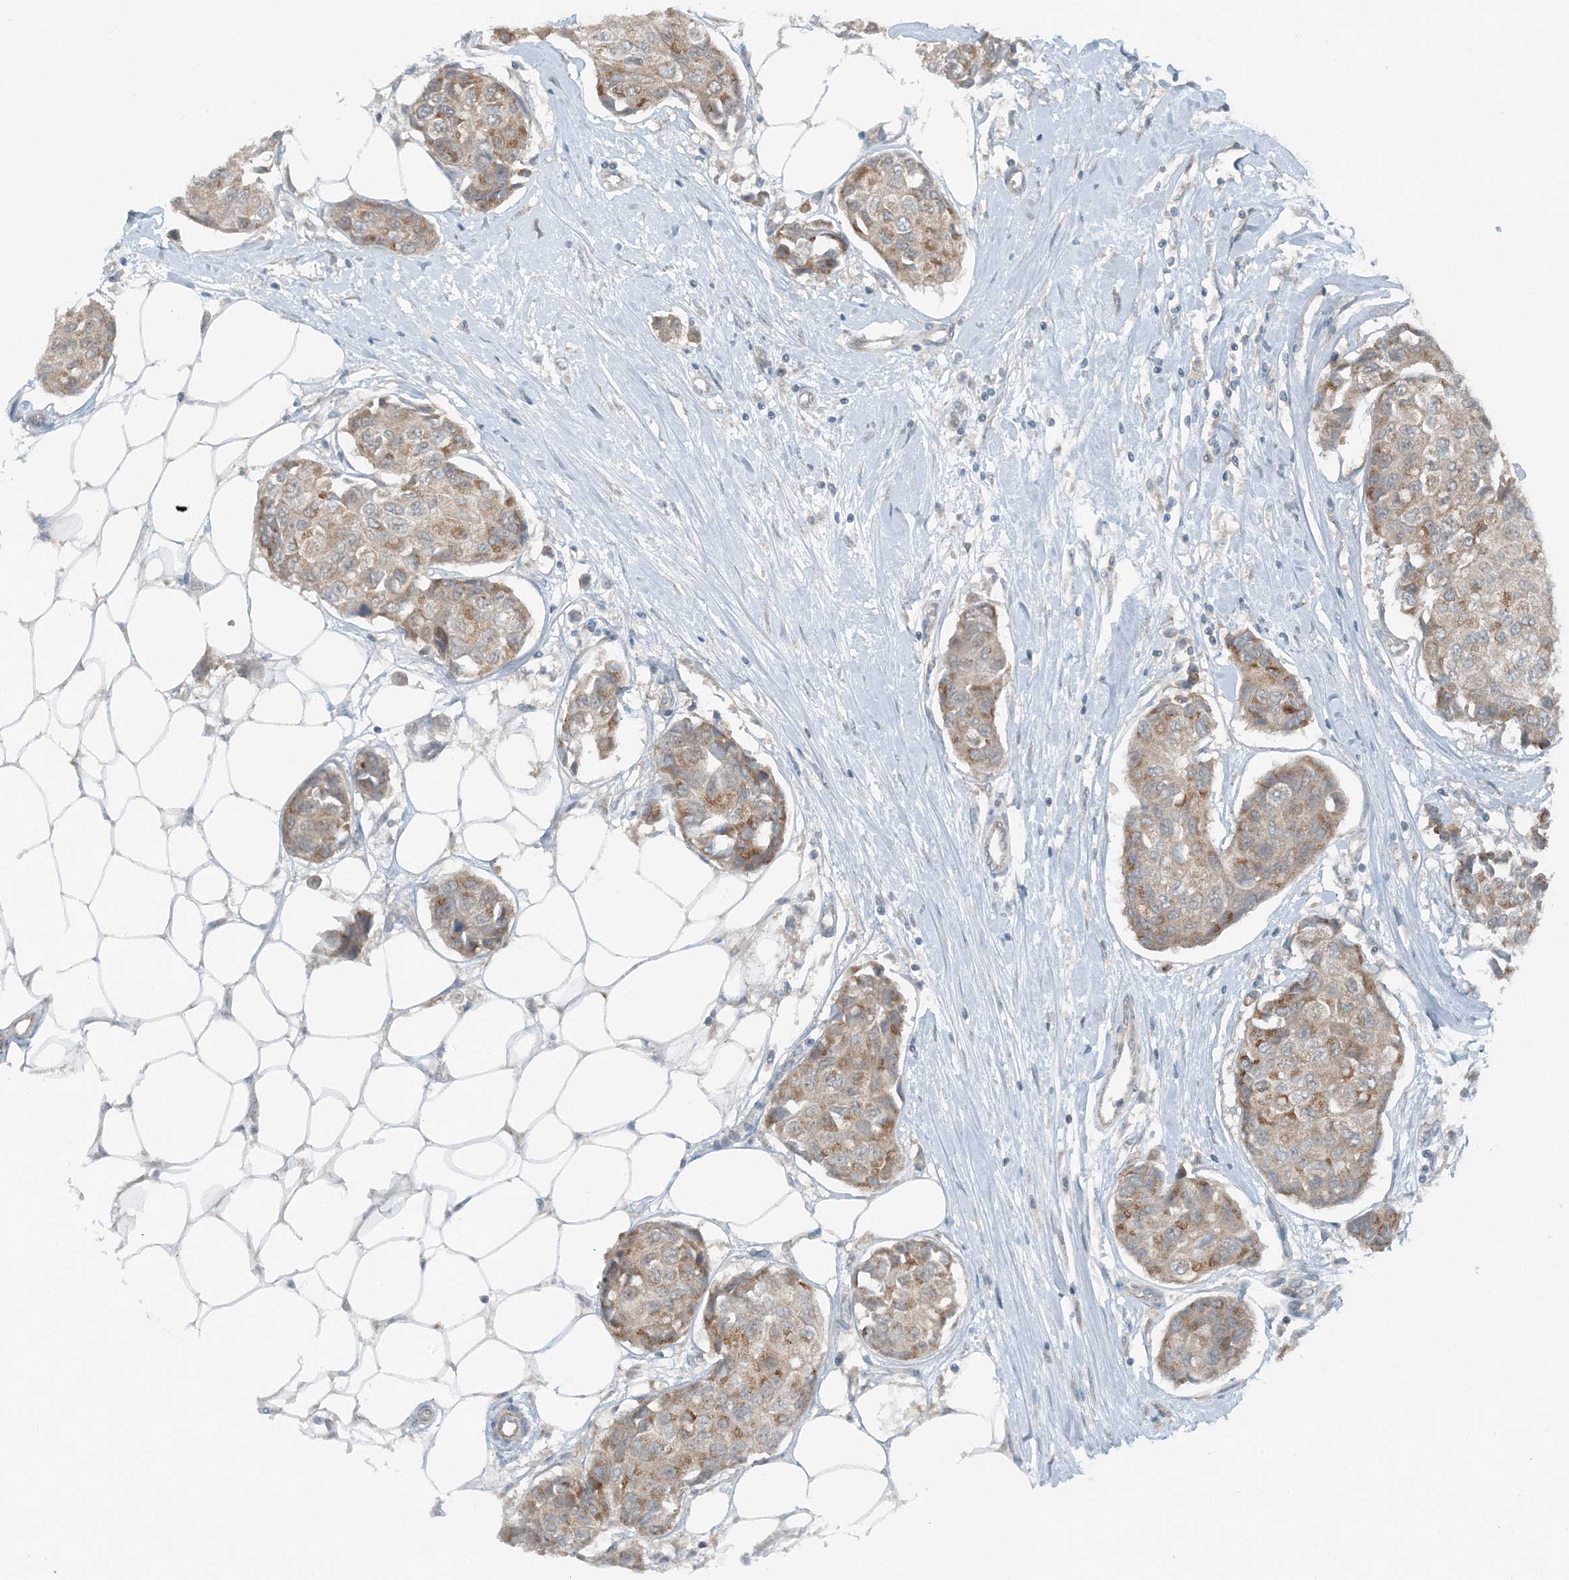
{"staining": {"intensity": "moderate", "quantity": "25%-75%", "location": "cytoplasmic/membranous"}, "tissue": "breast cancer", "cell_type": "Tumor cells", "image_type": "cancer", "snomed": [{"axis": "morphology", "description": "Duct carcinoma"}, {"axis": "topography", "description": "Breast"}], "caption": "Protein staining by IHC shows moderate cytoplasmic/membranous expression in about 25%-75% of tumor cells in breast intraductal carcinoma.", "gene": "MITD1", "patient": {"sex": "female", "age": 80}}